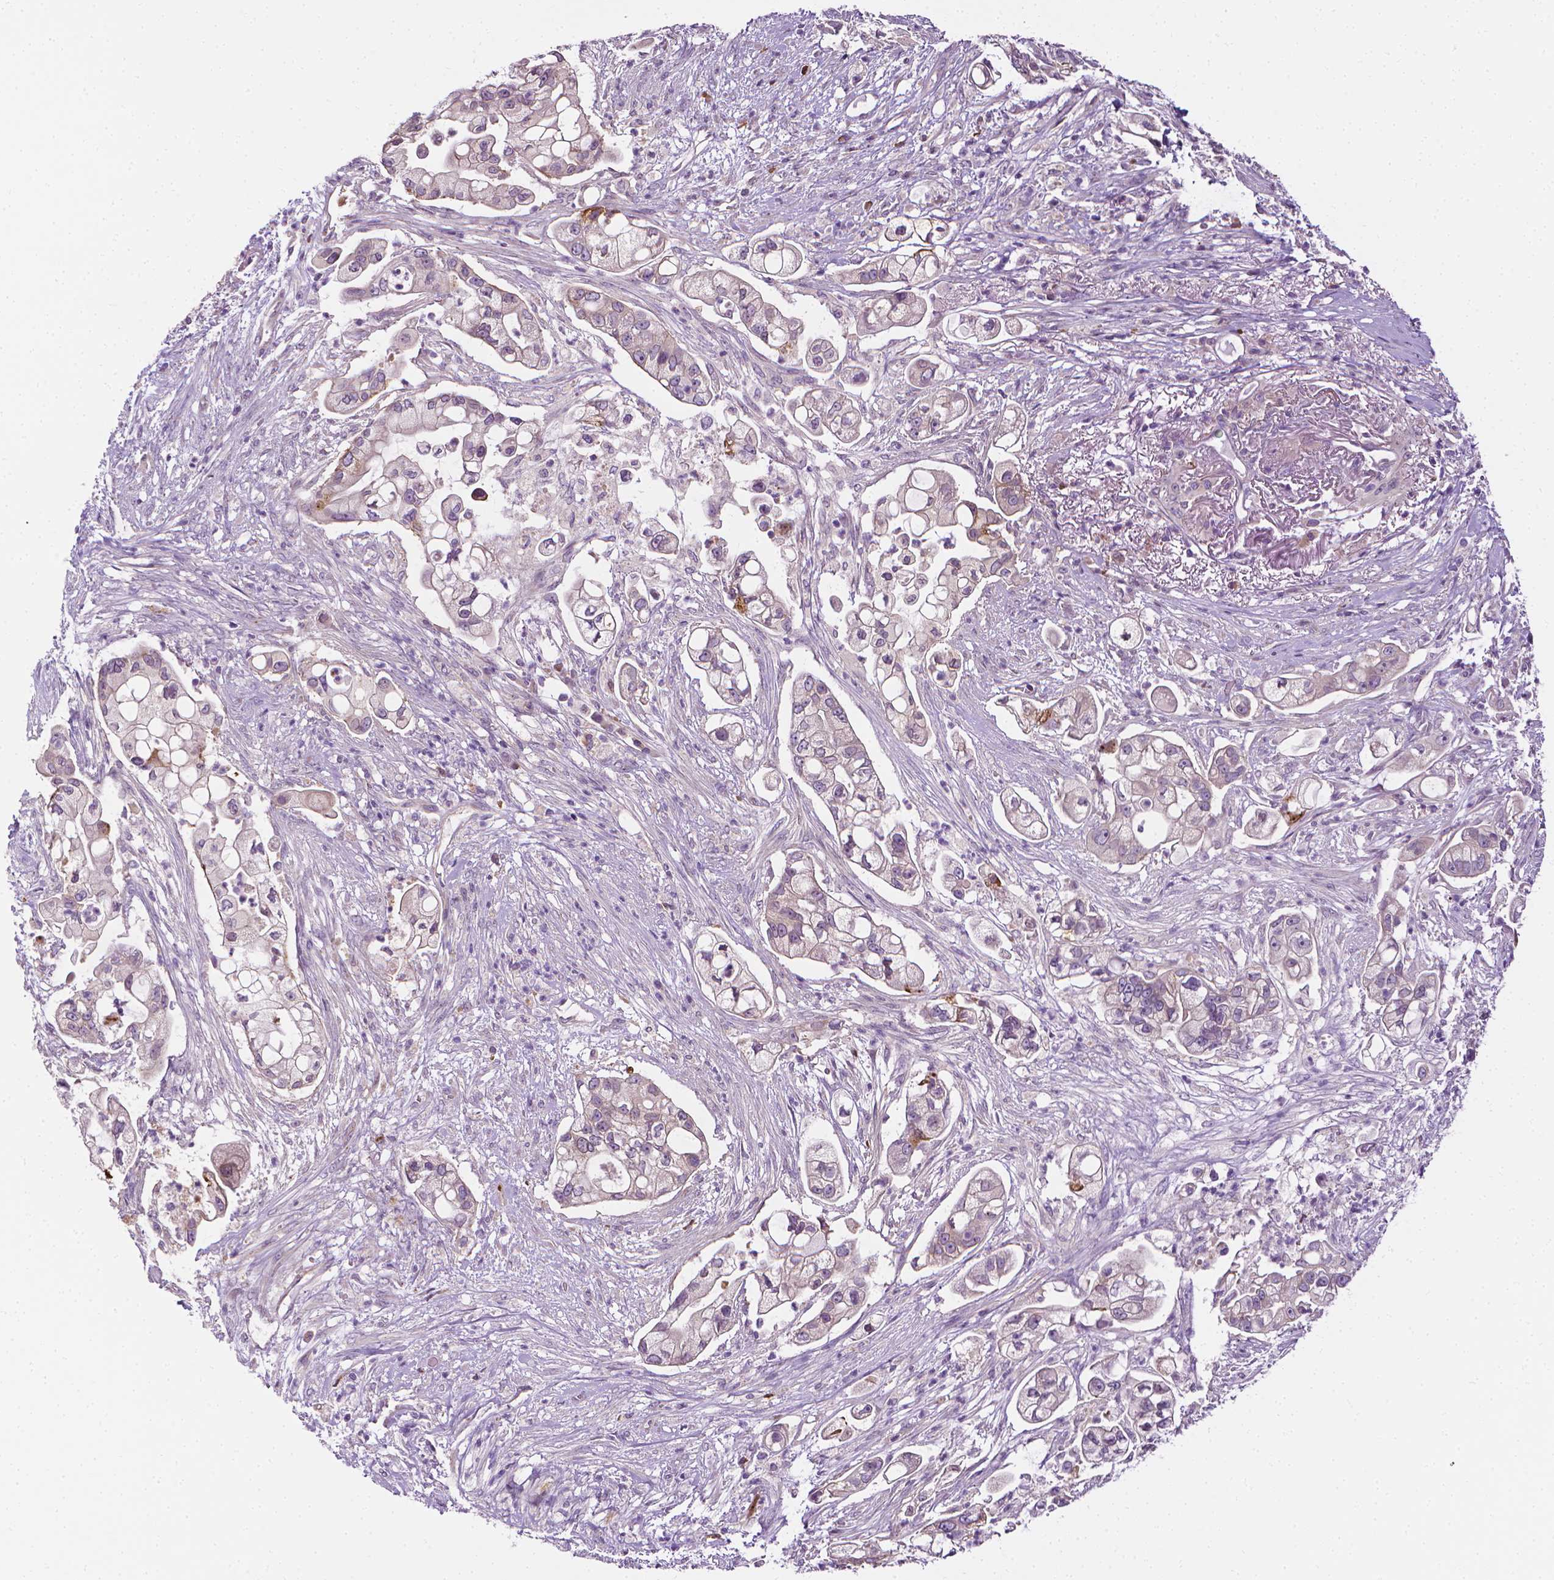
{"staining": {"intensity": "negative", "quantity": "none", "location": "none"}, "tissue": "pancreatic cancer", "cell_type": "Tumor cells", "image_type": "cancer", "snomed": [{"axis": "morphology", "description": "Adenocarcinoma, NOS"}, {"axis": "topography", "description": "Pancreas"}], "caption": "A photomicrograph of pancreatic cancer stained for a protein exhibits no brown staining in tumor cells.", "gene": "MCOLN3", "patient": {"sex": "female", "age": 69}}